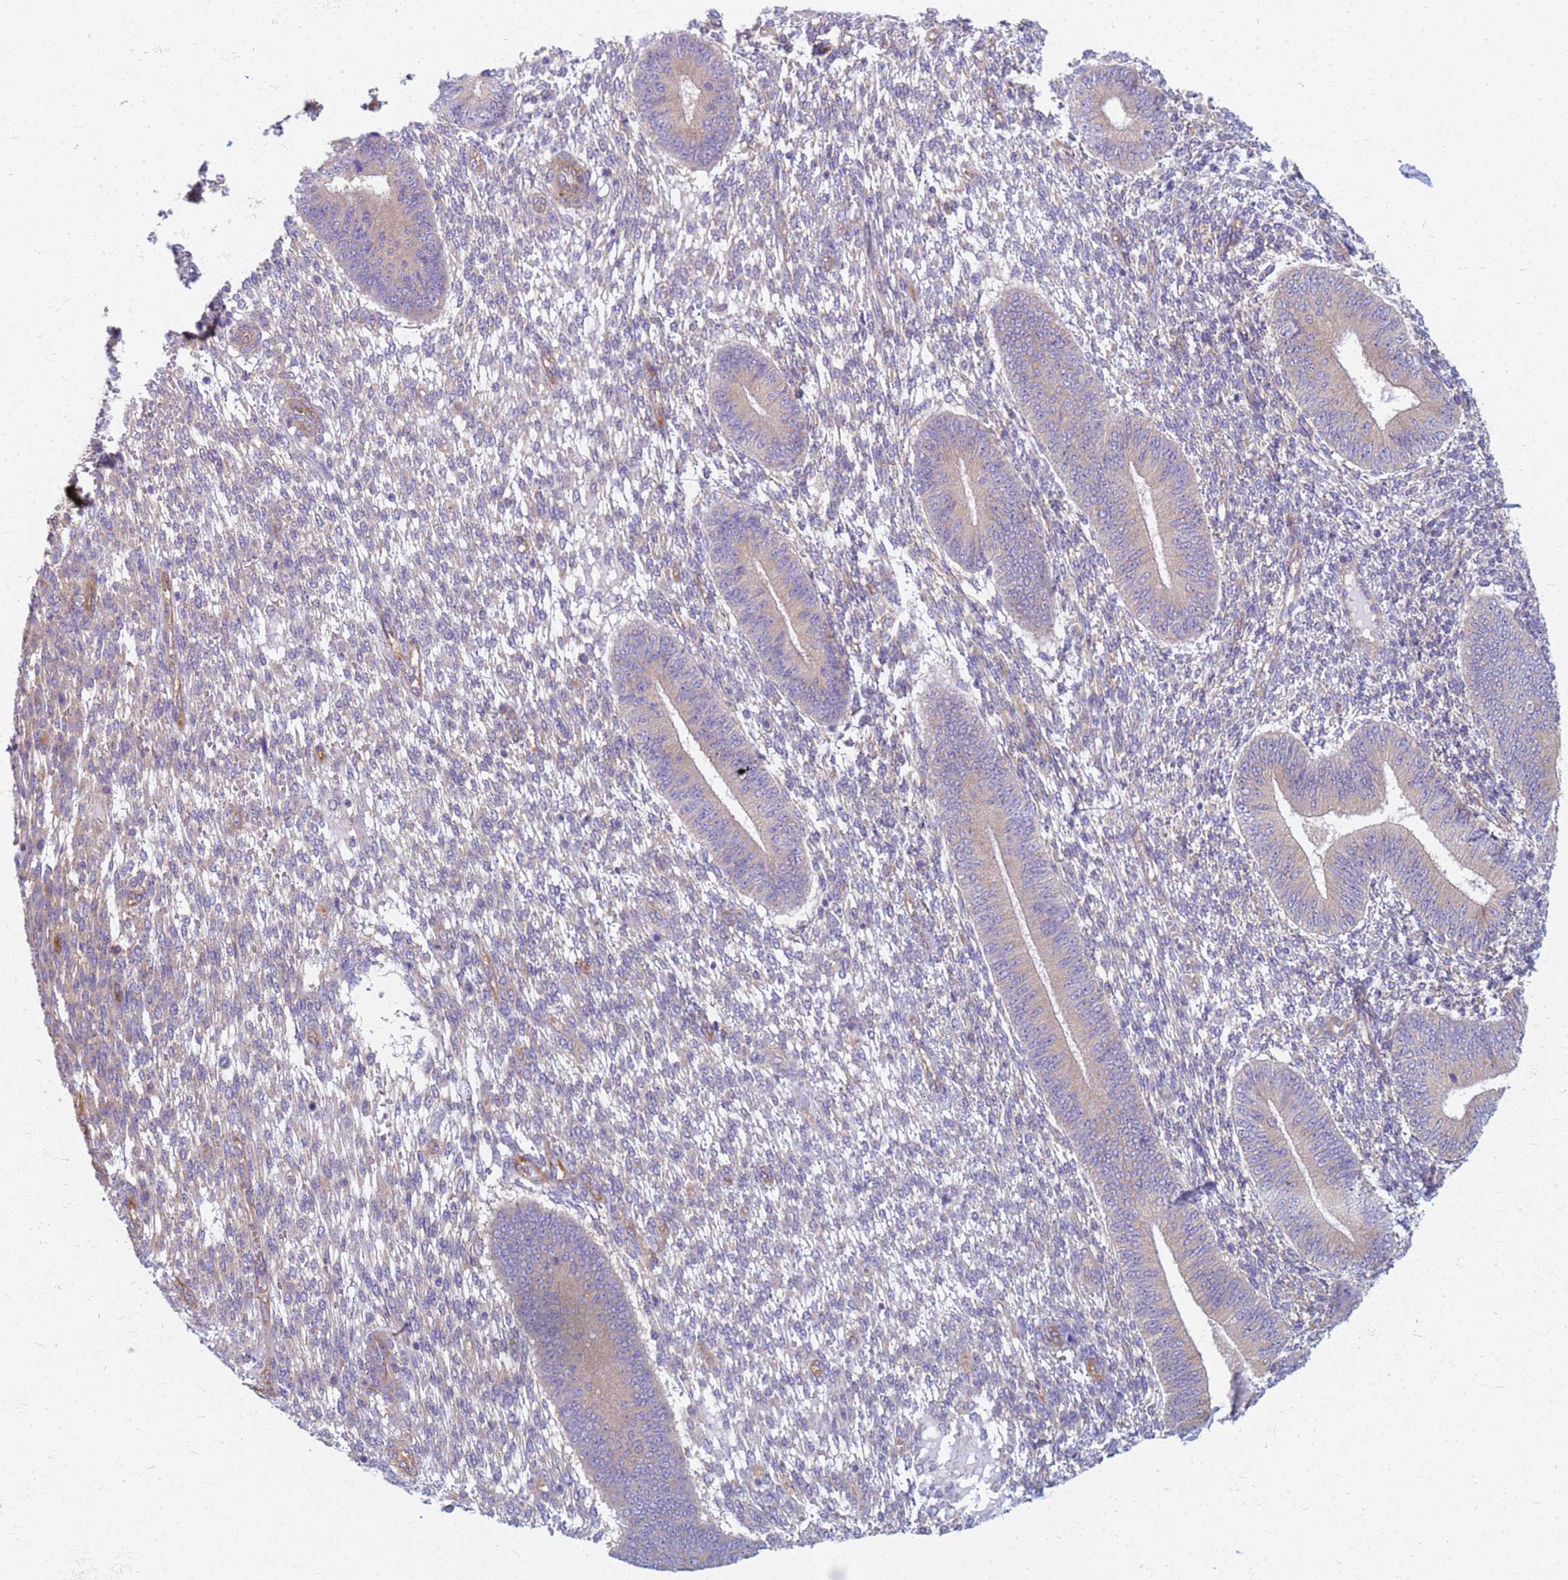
{"staining": {"intensity": "negative", "quantity": "none", "location": "none"}, "tissue": "endometrium", "cell_type": "Cells in endometrial stroma", "image_type": "normal", "snomed": [{"axis": "morphology", "description": "Normal tissue, NOS"}, {"axis": "topography", "description": "Endometrium"}], "caption": "This histopathology image is of normal endometrium stained with immunohistochemistry (IHC) to label a protein in brown with the nuclei are counter-stained blue. There is no positivity in cells in endometrial stroma.", "gene": "EEA1", "patient": {"sex": "female", "age": 49}}